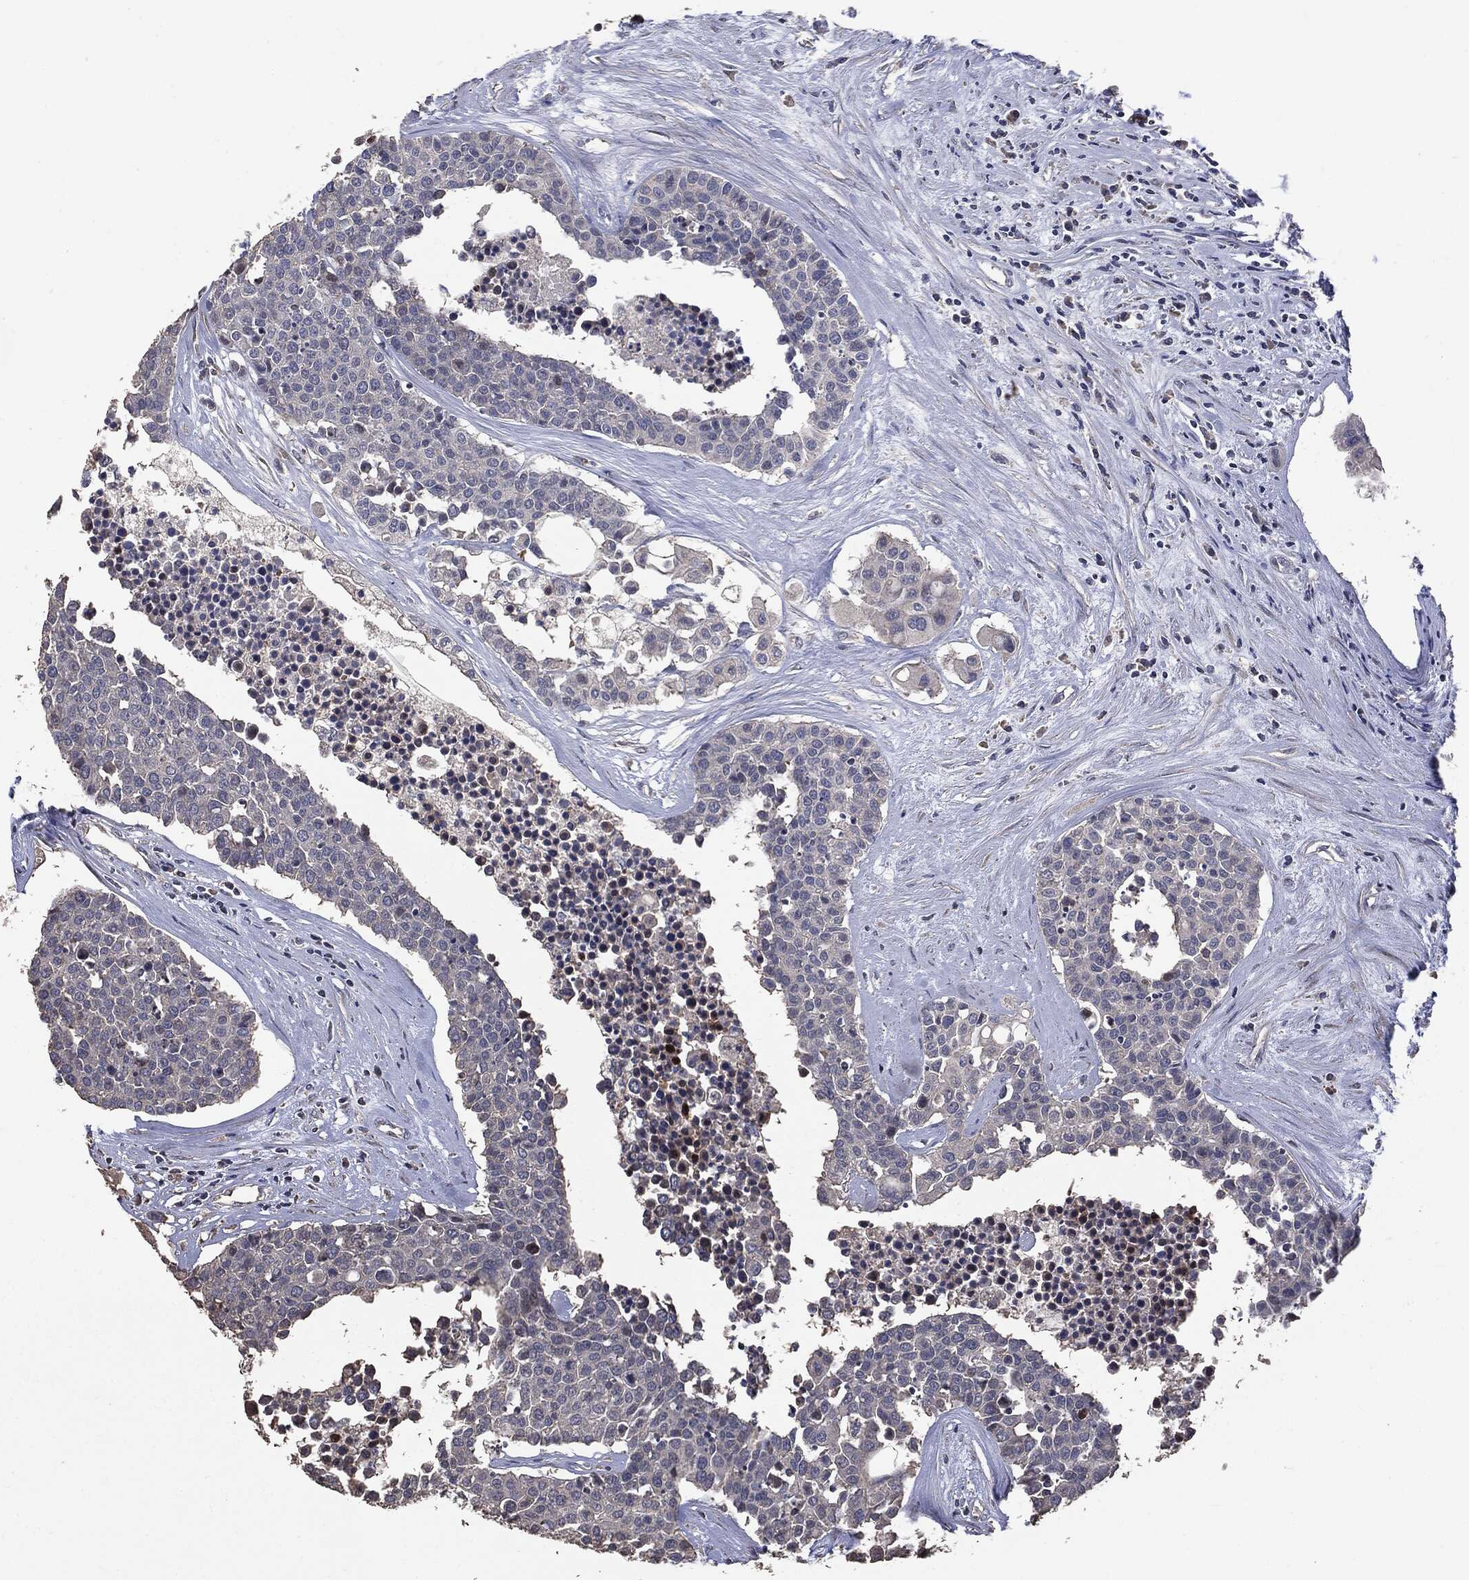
{"staining": {"intensity": "negative", "quantity": "none", "location": "none"}, "tissue": "carcinoid", "cell_type": "Tumor cells", "image_type": "cancer", "snomed": [{"axis": "morphology", "description": "Carcinoid, malignant, NOS"}, {"axis": "topography", "description": "Colon"}], "caption": "Carcinoid was stained to show a protein in brown. There is no significant expression in tumor cells.", "gene": "MTOR", "patient": {"sex": "male", "age": 81}}